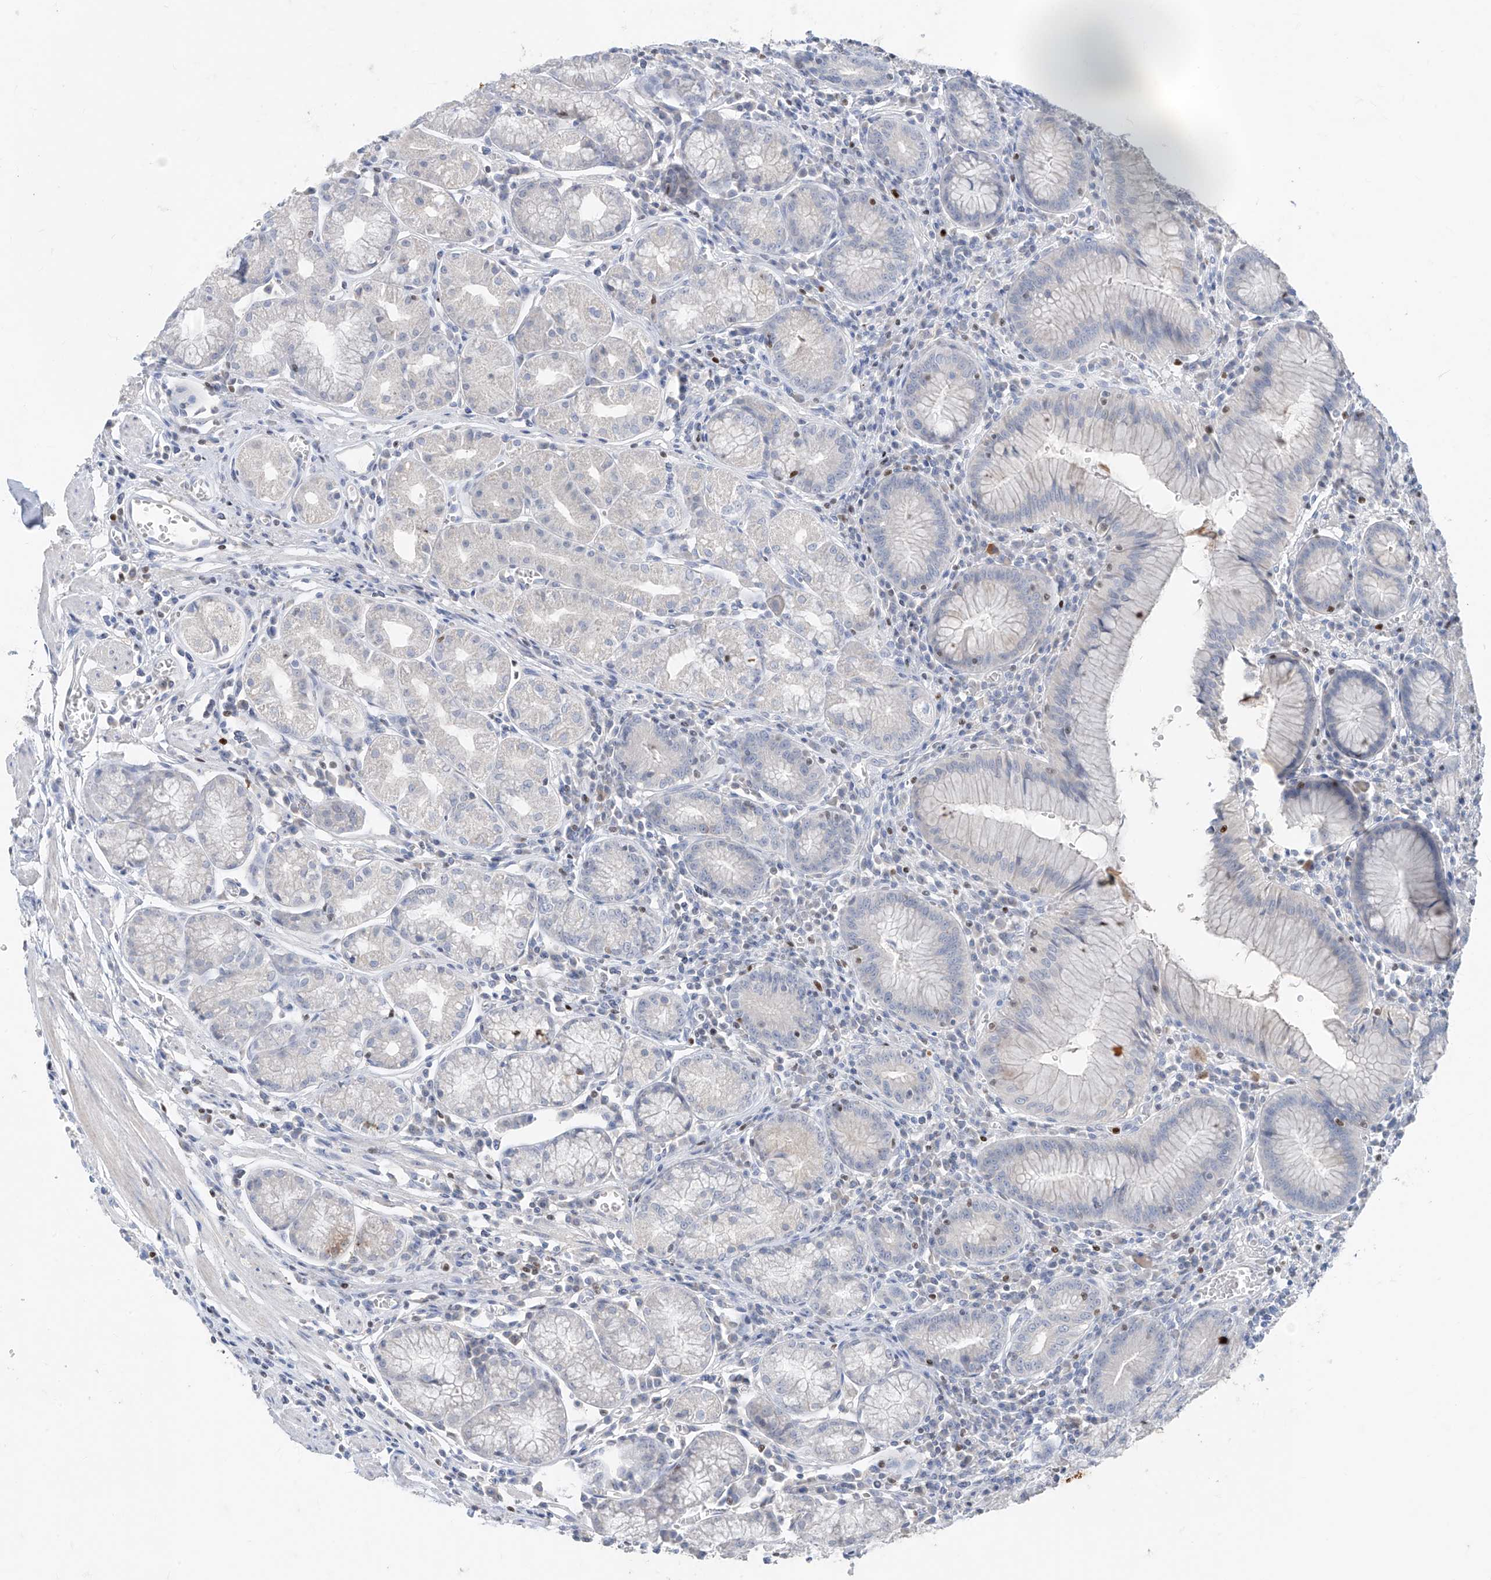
{"staining": {"intensity": "moderate", "quantity": "<25%", "location": "cytoplasmic/membranous"}, "tissue": "stomach", "cell_type": "Glandular cells", "image_type": "normal", "snomed": [{"axis": "morphology", "description": "Normal tissue, NOS"}, {"axis": "topography", "description": "Stomach"}], "caption": "Immunohistochemical staining of unremarkable human stomach exhibits moderate cytoplasmic/membranous protein expression in approximately <25% of glandular cells.", "gene": "TBX21", "patient": {"sex": "male", "age": 55}}